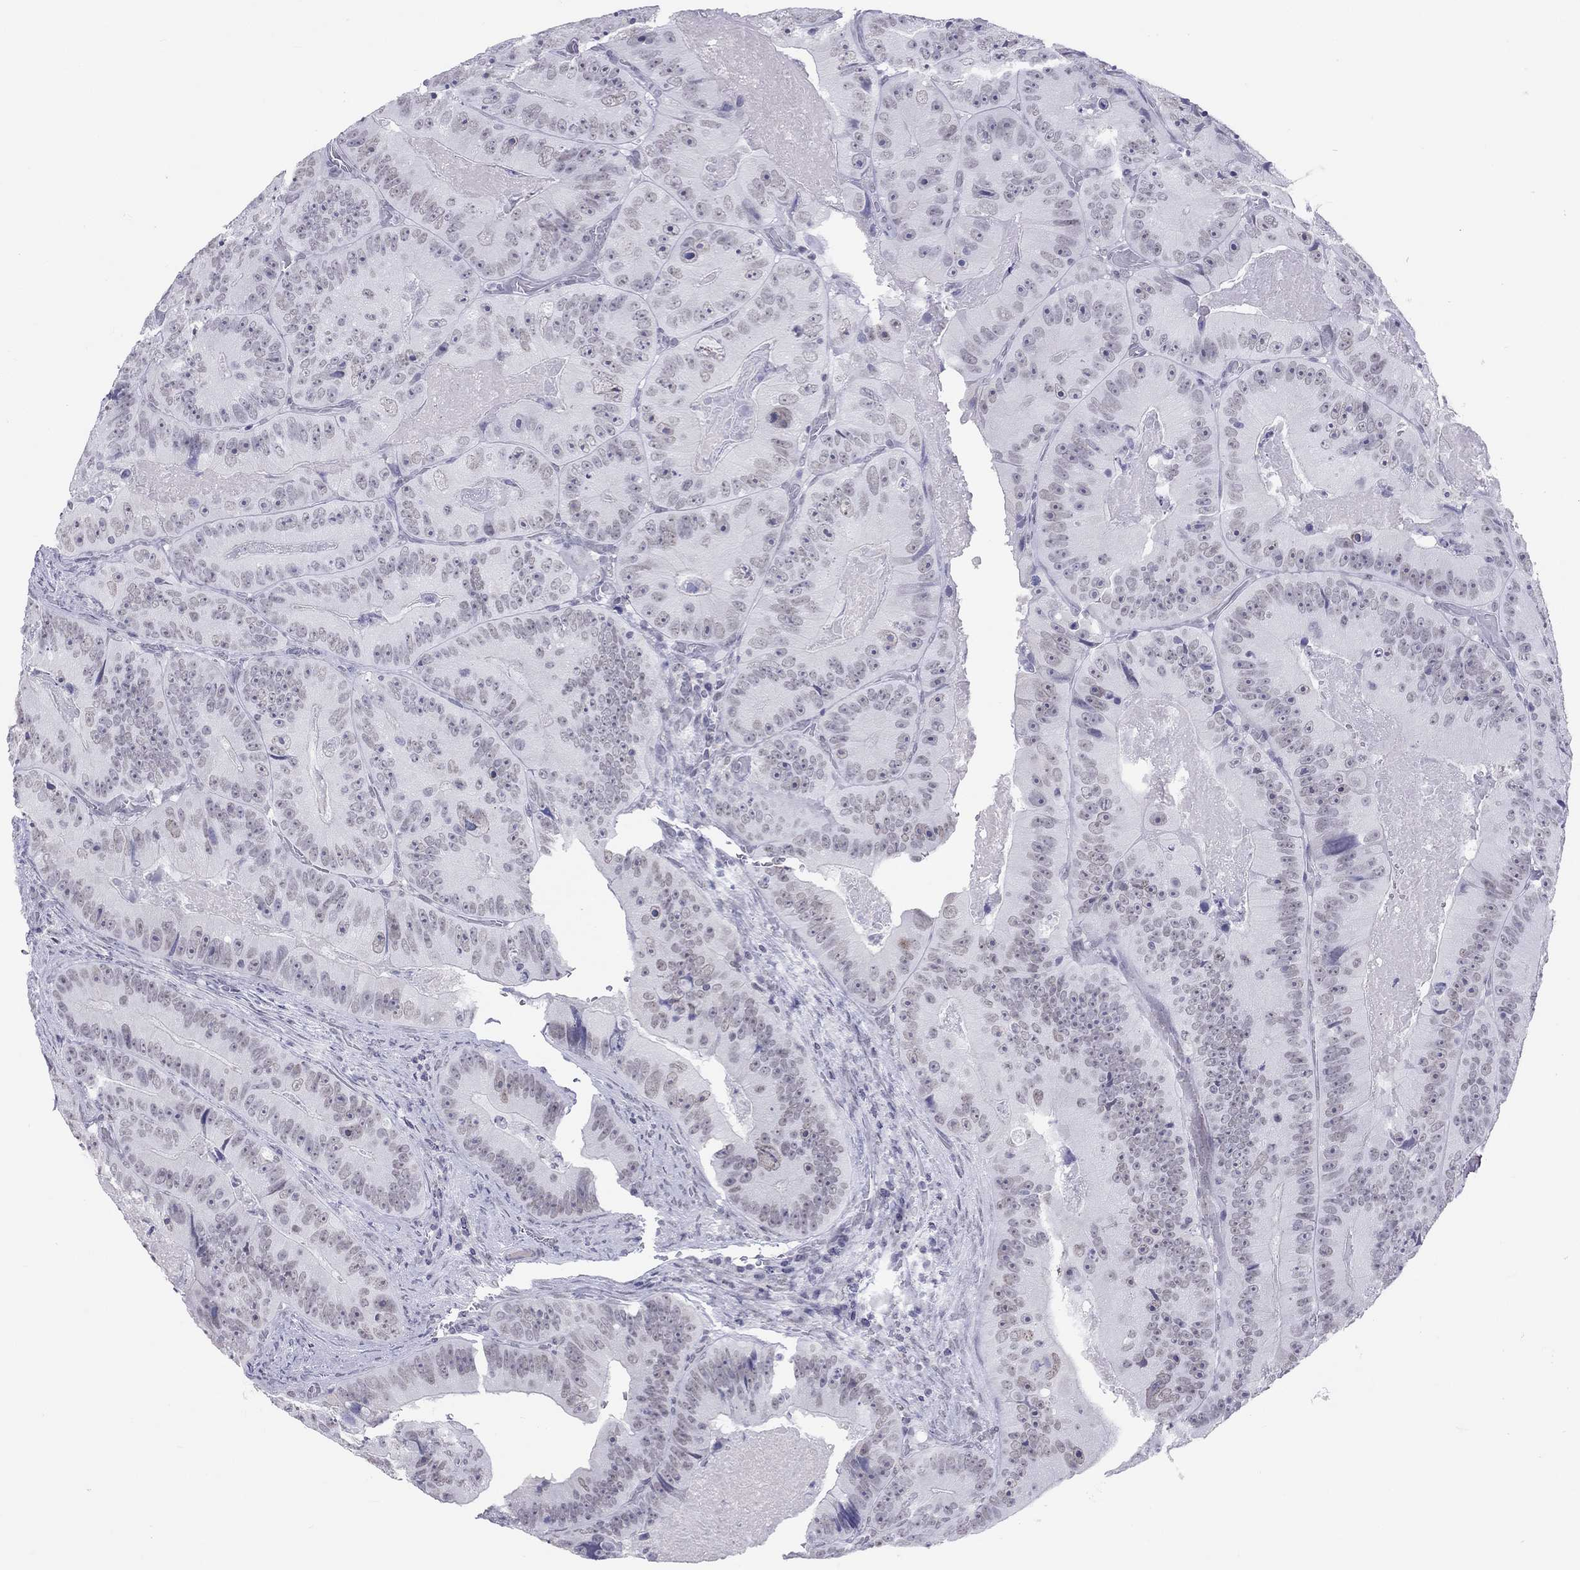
{"staining": {"intensity": "negative", "quantity": "none", "location": "none"}, "tissue": "colorectal cancer", "cell_type": "Tumor cells", "image_type": "cancer", "snomed": [{"axis": "morphology", "description": "Adenocarcinoma, NOS"}, {"axis": "topography", "description": "Colon"}], "caption": "A high-resolution image shows IHC staining of colorectal adenocarcinoma, which exhibits no significant positivity in tumor cells.", "gene": "JHY", "patient": {"sex": "female", "age": 86}}